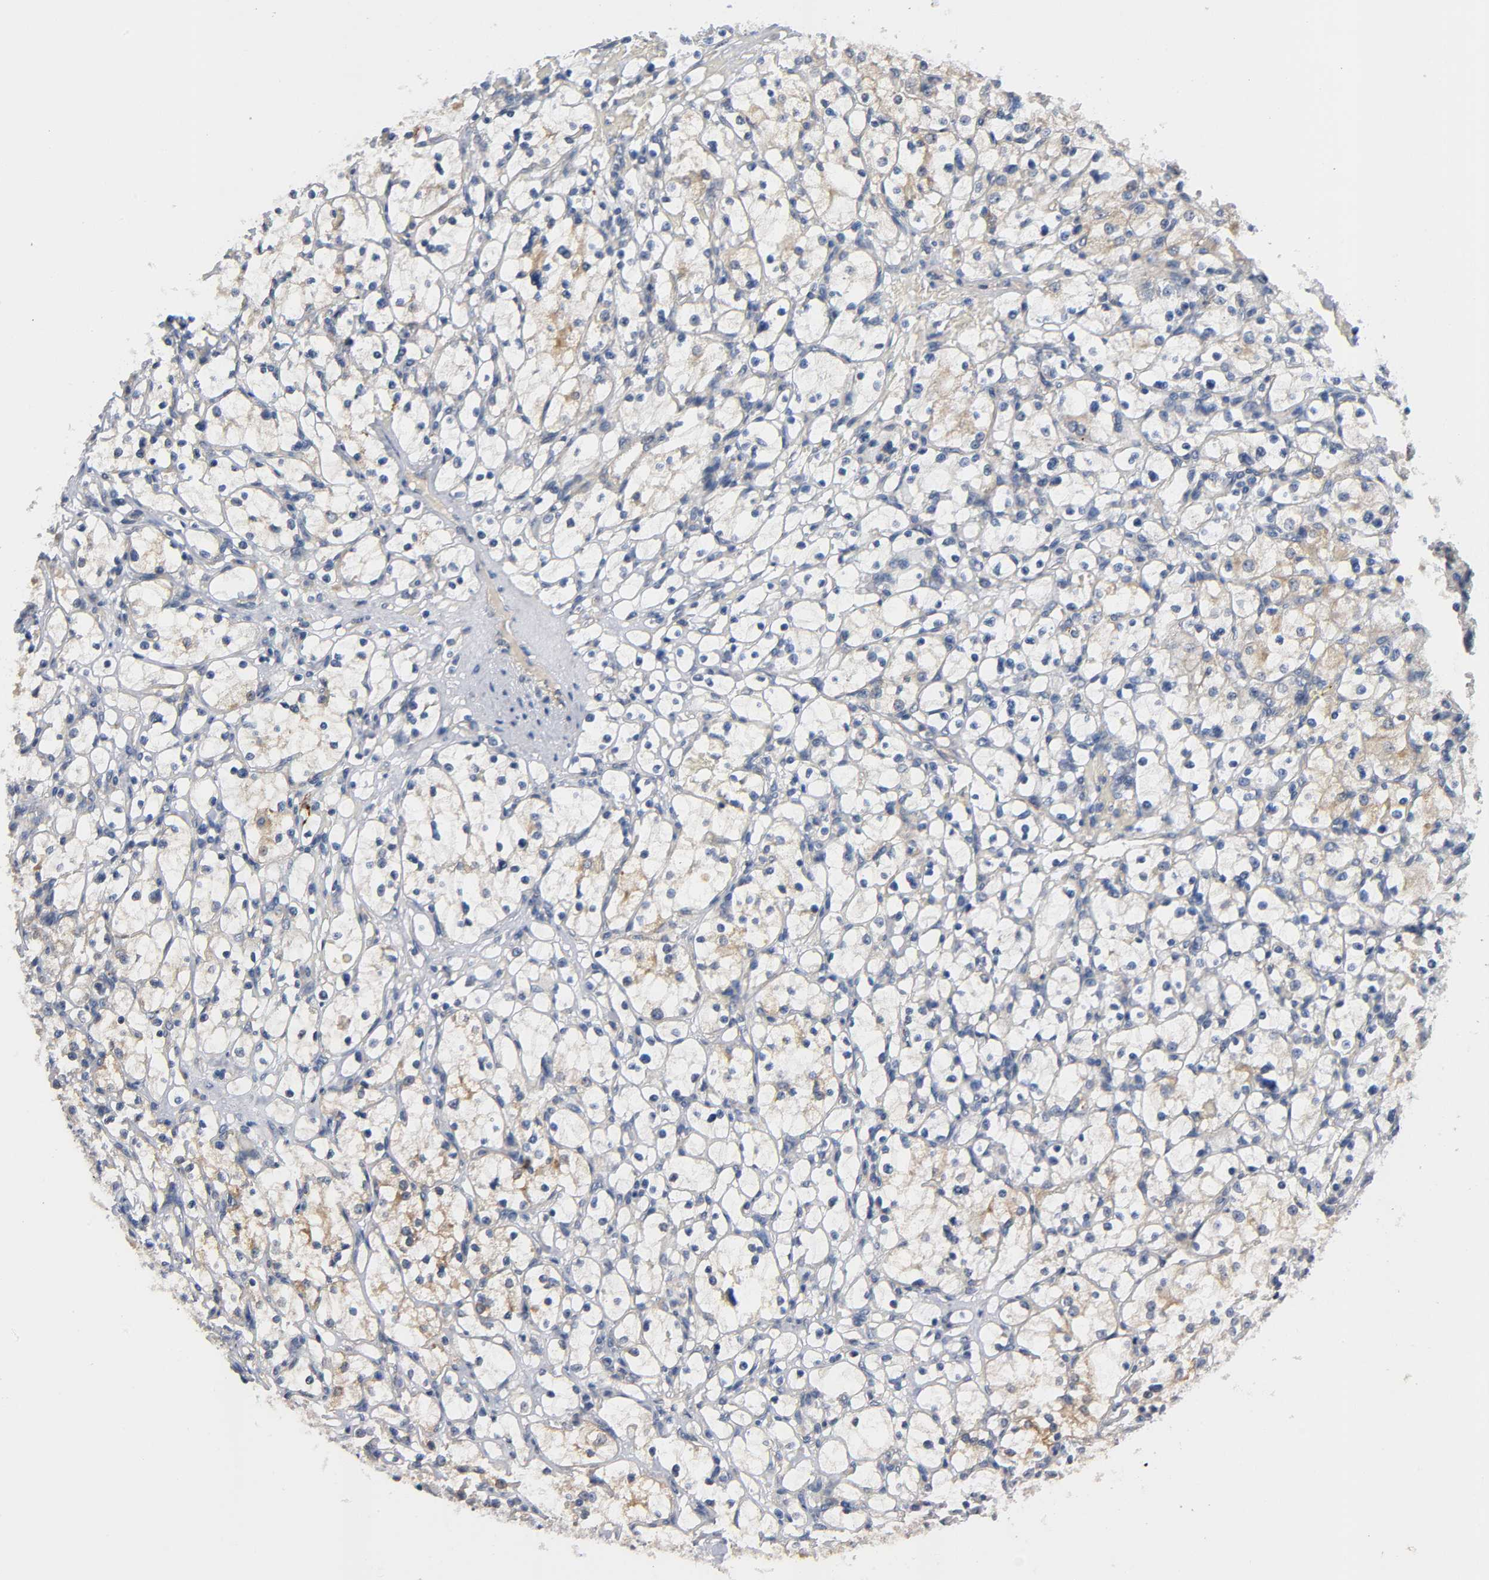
{"staining": {"intensity": "moderate", "quantity": "25%-75%", "location": "cytoplasmic/membranous"}, "tissue": "renal cancer", "cell_type": "Tumor cells", "image_type": "cancer", "snomed": [{"axis": "morphology", "description": "Adenocarcinoma, NOS"}, {"axis": "topography", "description": "Kidney"}], "caption": "Renal cancer stained with a brown dye demonstrates moderate cytoplasmic/membranous positive staining in about 25%-75% of tumor cells.", "gene": "HDAC6", "patient": {"sex": "female", "age": 83}}